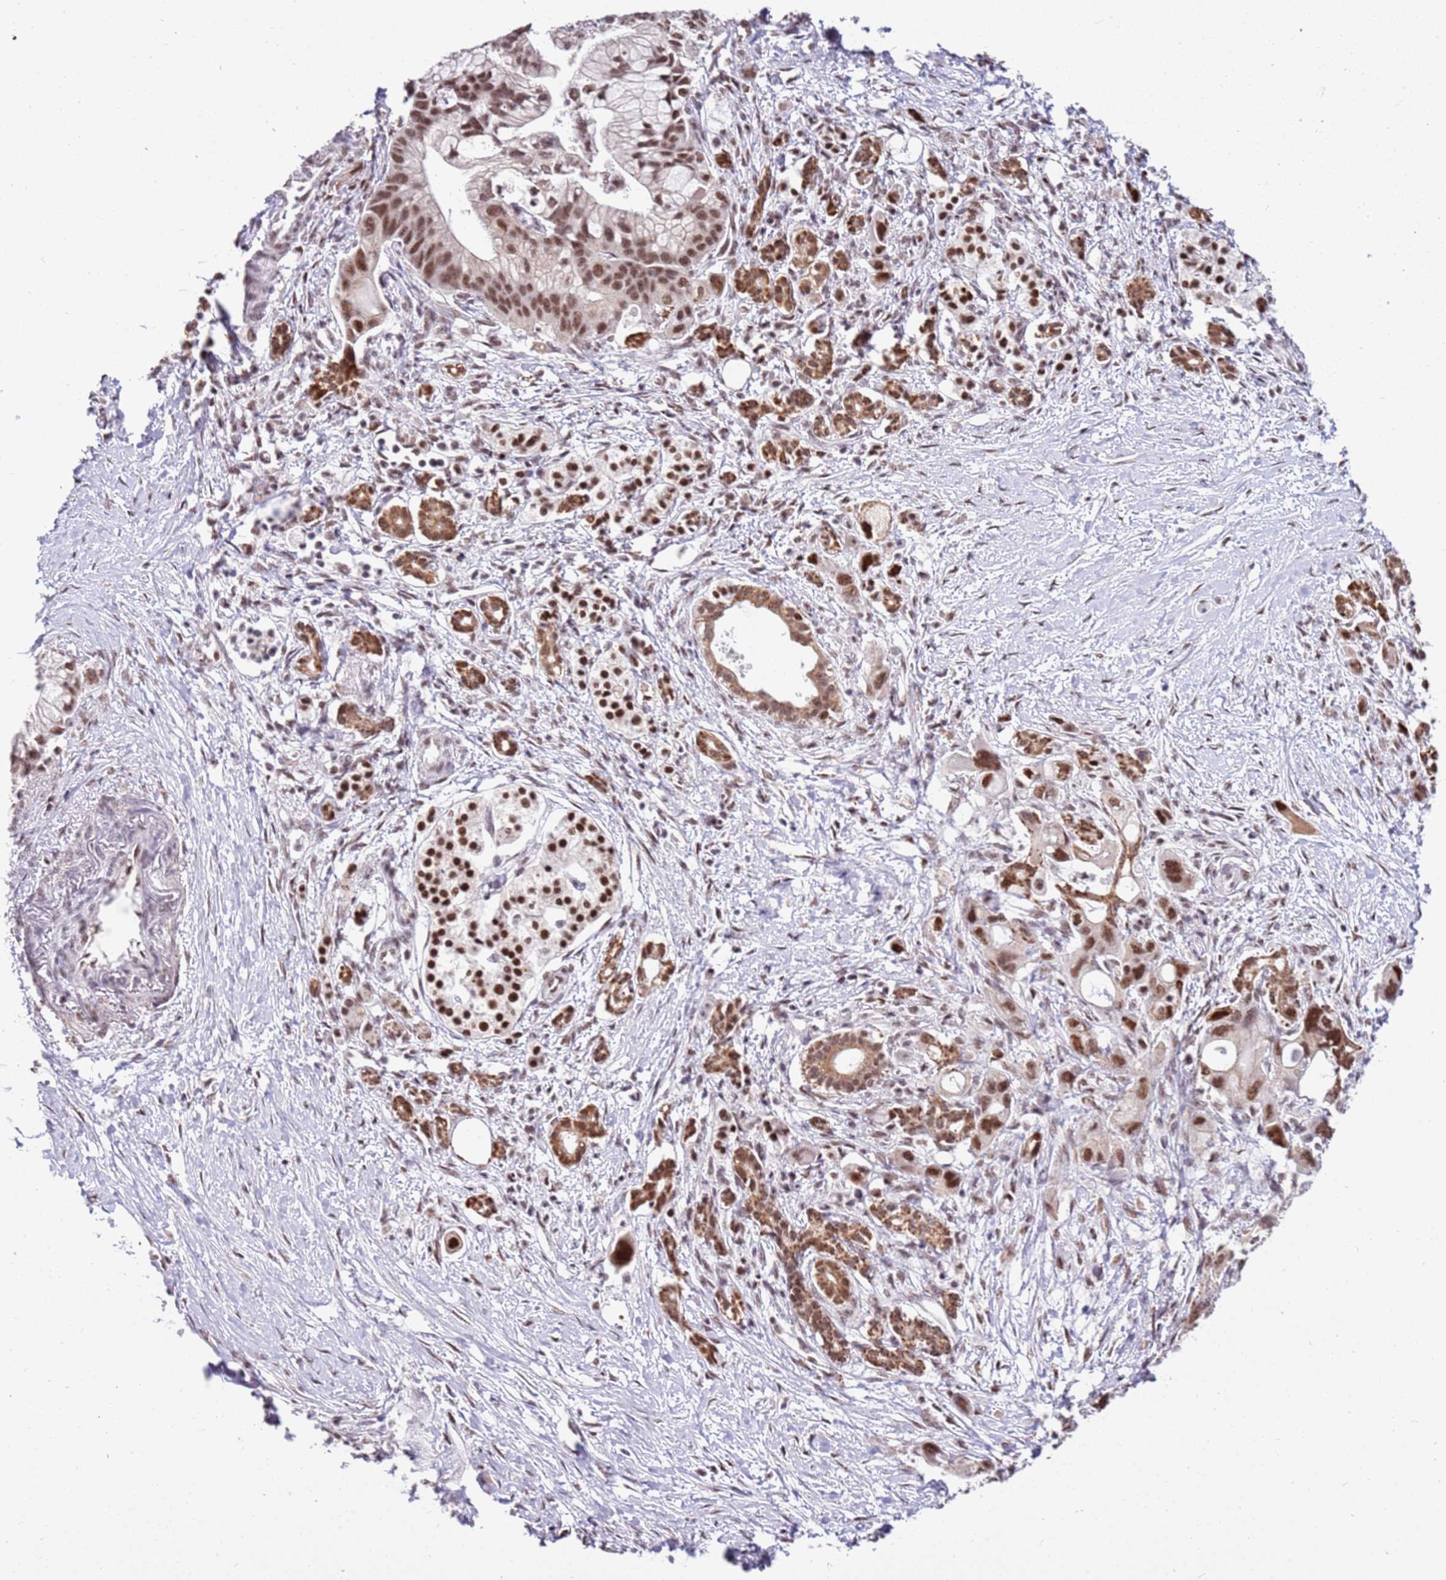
{"staining": {"intensity": "moderate", "quantity": ">75%", "location": "cytoplasmic/membranous,nuclear"}, "tissue": "pancreatic cancer", "cell_type": "Tumor cells", "image_type": "cancer", "snomed": [{"axis": "morphology", "description": "Adenocarcinoma, NOS"}, {"axis": "topography", "description": "Pancreas"}], "caption": "Immunohistochemical staining of adenocarcinoma (pancreatic) shows moderate cytoplasmic/membranous and nuclear protein staining in about >75% of tumor cells. The staining was performed using DAB, with brown indicating positive protein expression. Nuclei are stained blue with hematoxylin.", "gene": "AKAP8L", "patient": {"sex": "male", "age": 68}}